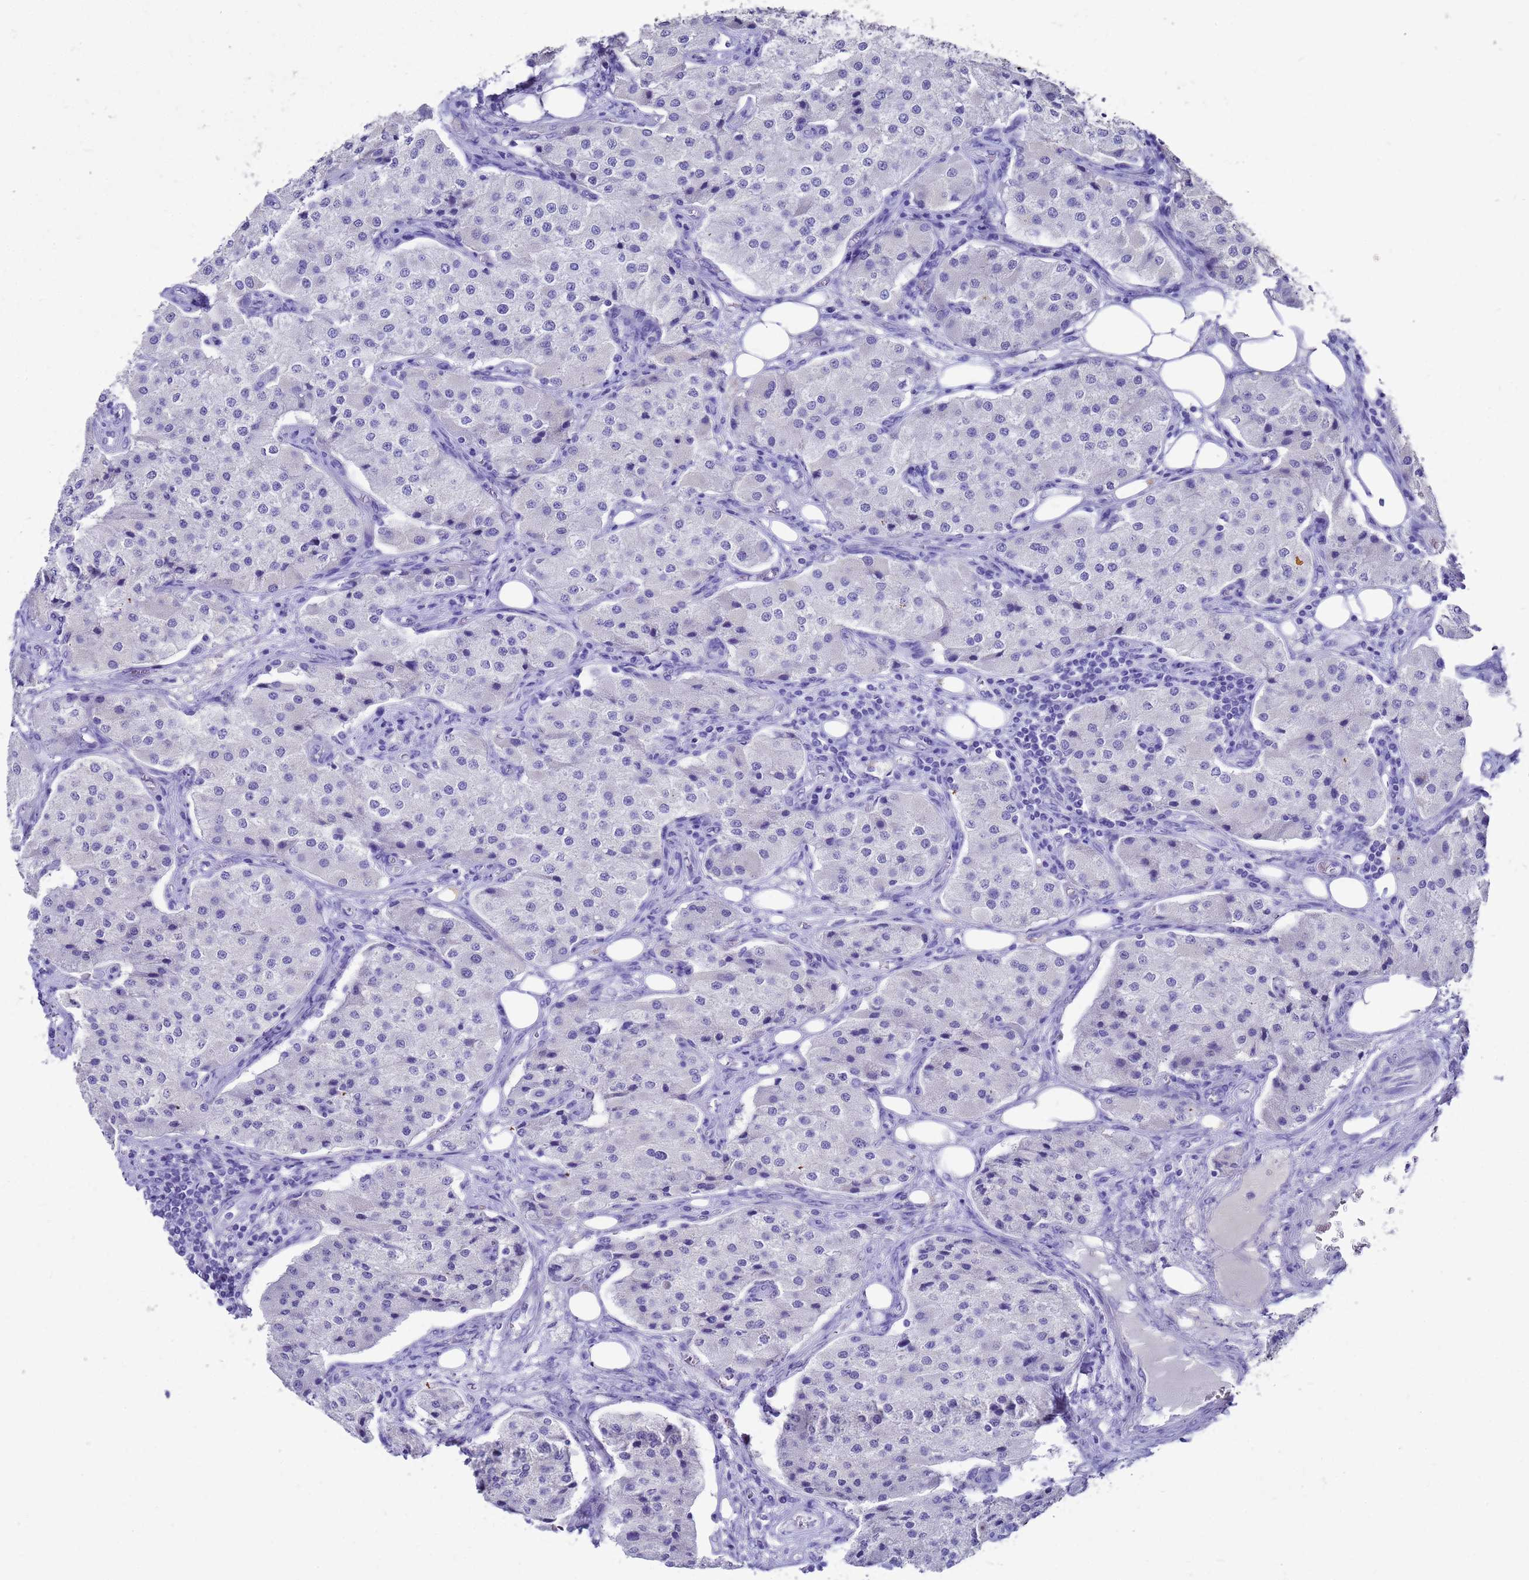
{"staining": {"intensity": "negative", "quantity": "none", "location": "none"}, "tissue": "carcinoid", "cell_type": "Tumor cells", "image_type": "cancer", "snomed": [{"axis": "morphology", "description": "Carcinoid, malignant, NOS"}, {"axis": "topography", "description": "Colon"}], "caption": "High power microscopy micrograph of an immunohistochemistry histopathology image of carcinoid, revealing no significant staining in tumor cells.", "gene": "MS4A13", "patient": {"sex": "female", "age": 52}}